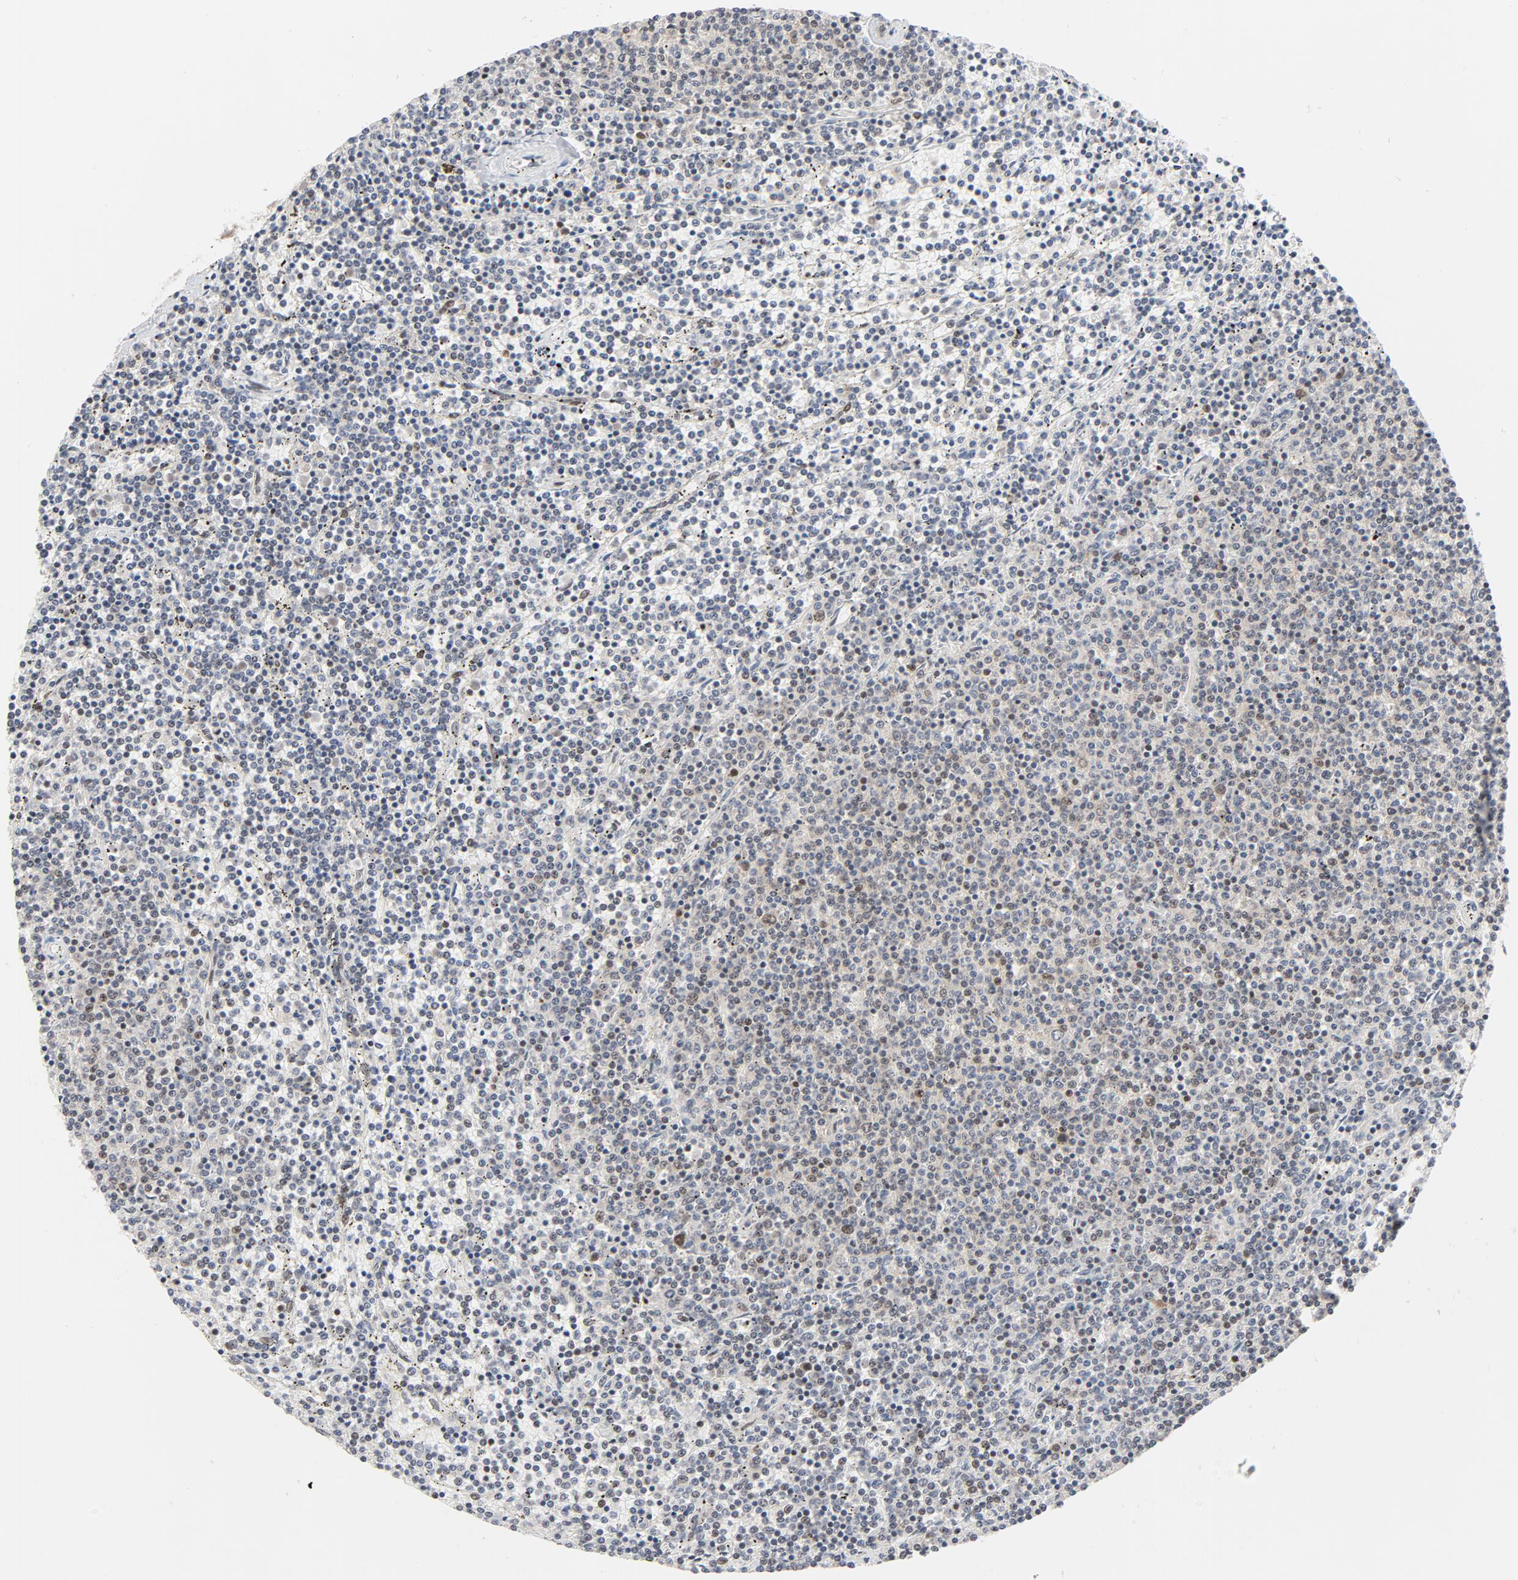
{"staining": {"intensity": "weak", "quantity": "<25%", "location": "nuclear"}, "tissue": "lymphoma", "cell_type": "Tumor cells", "image_type": "cancer", "snomed": [{"axis": "morphology", "description": "Malignant lymphoma, non-Hodgkin's type, Low grade"}, {"axis": "topography", "description": "Spleen"}], "caption": "Tumor cells are negative for protein expression in human malignant lymphoma, non-Hodgkin's type (low-grade). The staining was performed using DAB to visualize the protein expression in brown, while the nuclei were stained in blue with hematoxylin (Magnification: 20x).", "gene": "ERCC1", "patient": {"sex": "female", "age": 50}}